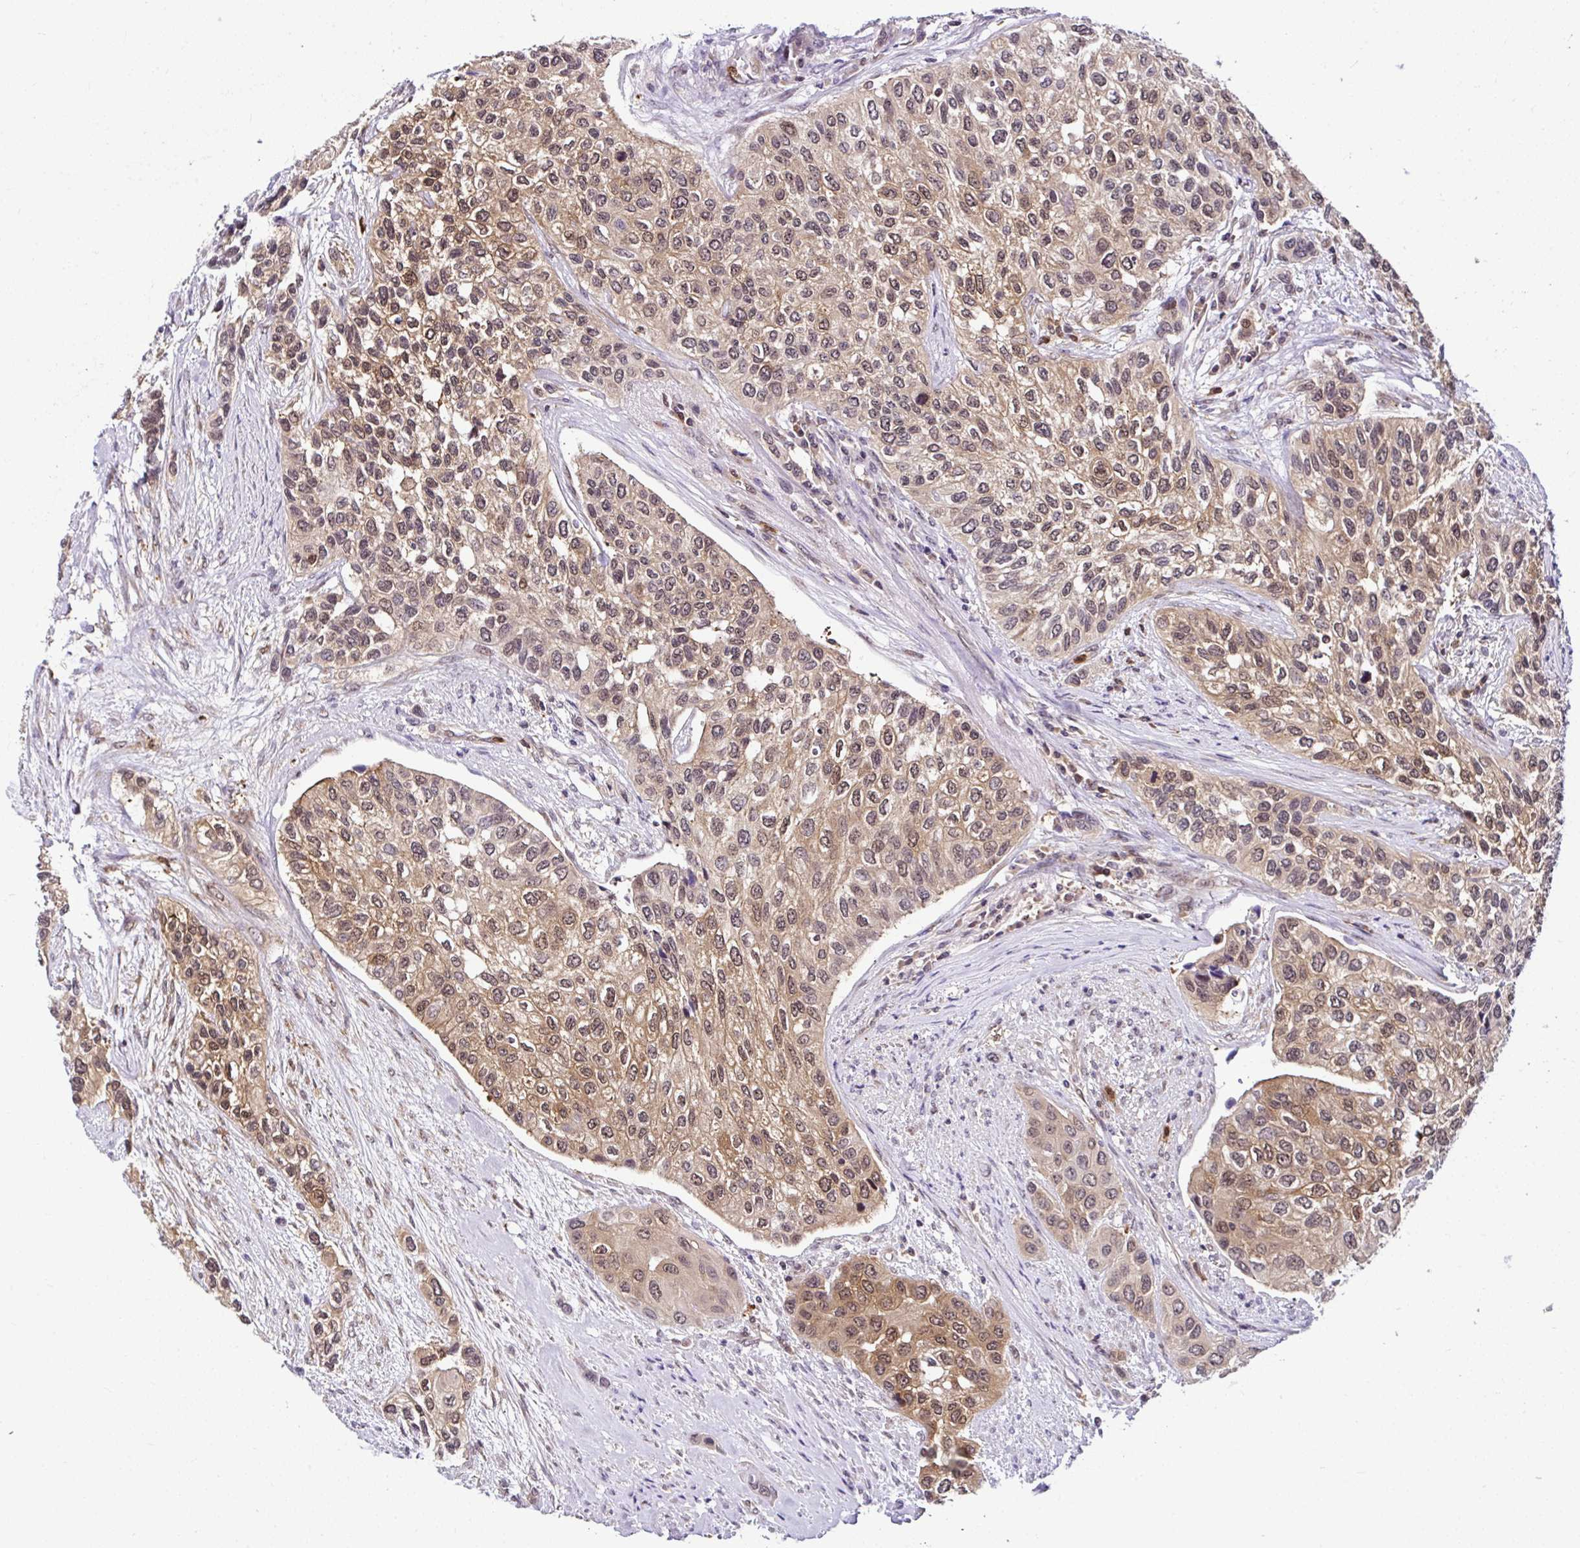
{"staining": {"intensity": "moderate", "quantity": ">75%", "location": "cytoplasmic/membranous,nuclear"}, "tissue": "urothelial cancer", "cell_type": "Tumor cells", "image_type": "cancer", "snomed": [{"axis": "morphology", "description": "Normal tissue, NOS"}, {"axis": "morphology", "description": "Urothelial carcinoma, High grade"}, {"axis": "topography", "description": "Vascular tissue"}, {"axis": "topography", "description": "Urinary bladder"}], "caption": "Protein analysis of urothelial carcinoma (high-grade) tissue displays moderate cytoplasmic/membranous and nuclear expression in approximately >75% of tumor cells. (DAB (3,3'-diaminobenzidine) IHC, brown staining for protein, blue staining for nuclei).", "gene": "PIN4", "patient": {"sex": "female", "age": 56}}